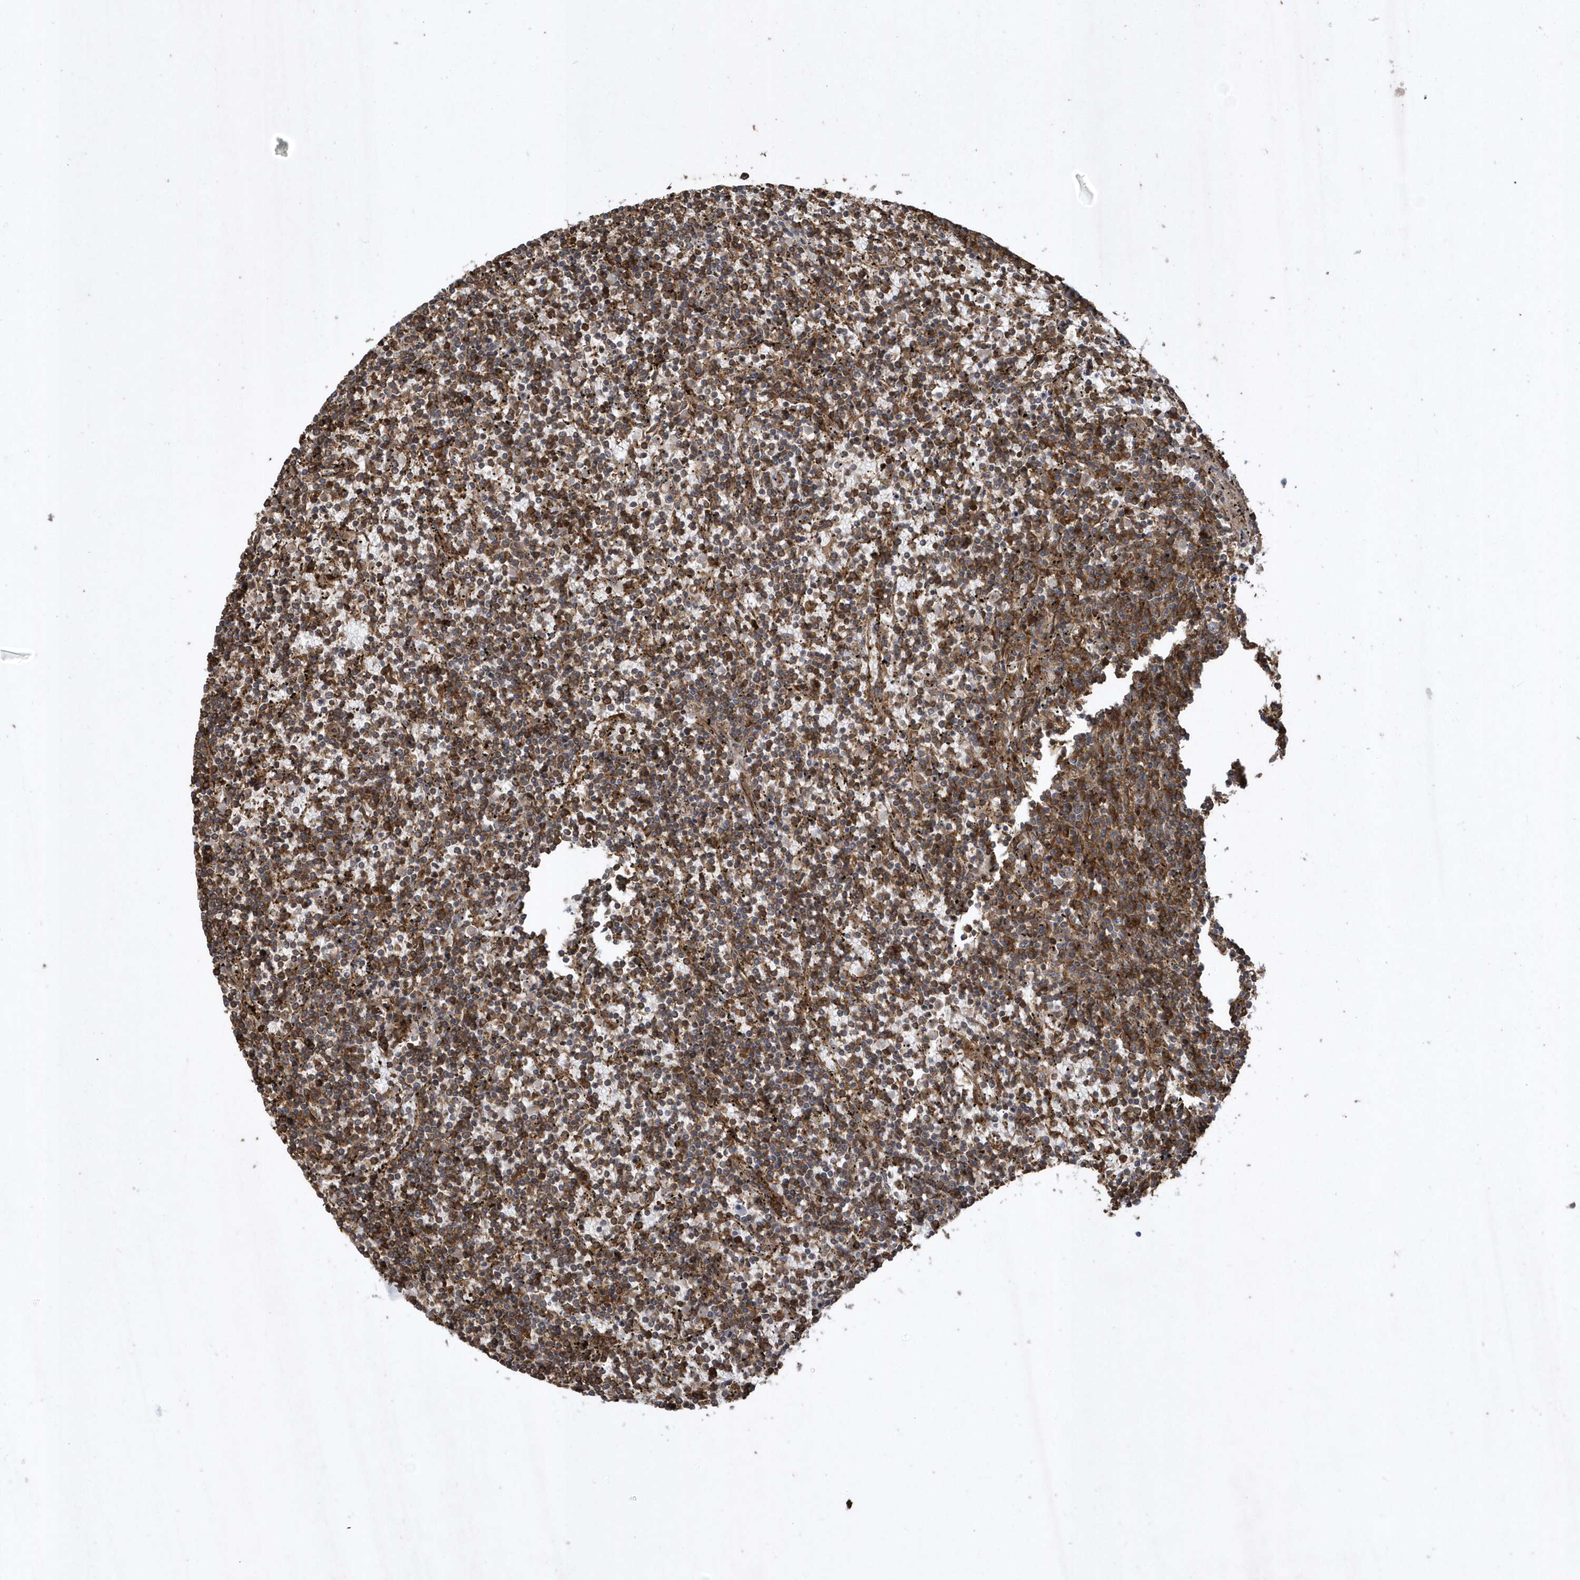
{"staining": {"intensity": "moderate", "quantity": "25%-75%", "location": "cytoplasmic/membranous"}, "tissue": "lymphoma", "cell_type": "Tumor cells", "image_type": "cancer", "snomed": [{"axis": "morphology", "description": "Malignant lymphoma, non-Hodgkin's type, Low grade"}, {"axis": "topography", "description": "Spleen"}], "caption": "A high-resolution photomicrograph shows IHC staining of lymphoma, which reveals moderate cytoplasmic/membranous staining in approximately 25%-75% of tumor cells.", "gene": "SENP8", "patient": {"sex": "female", "age": 50}}